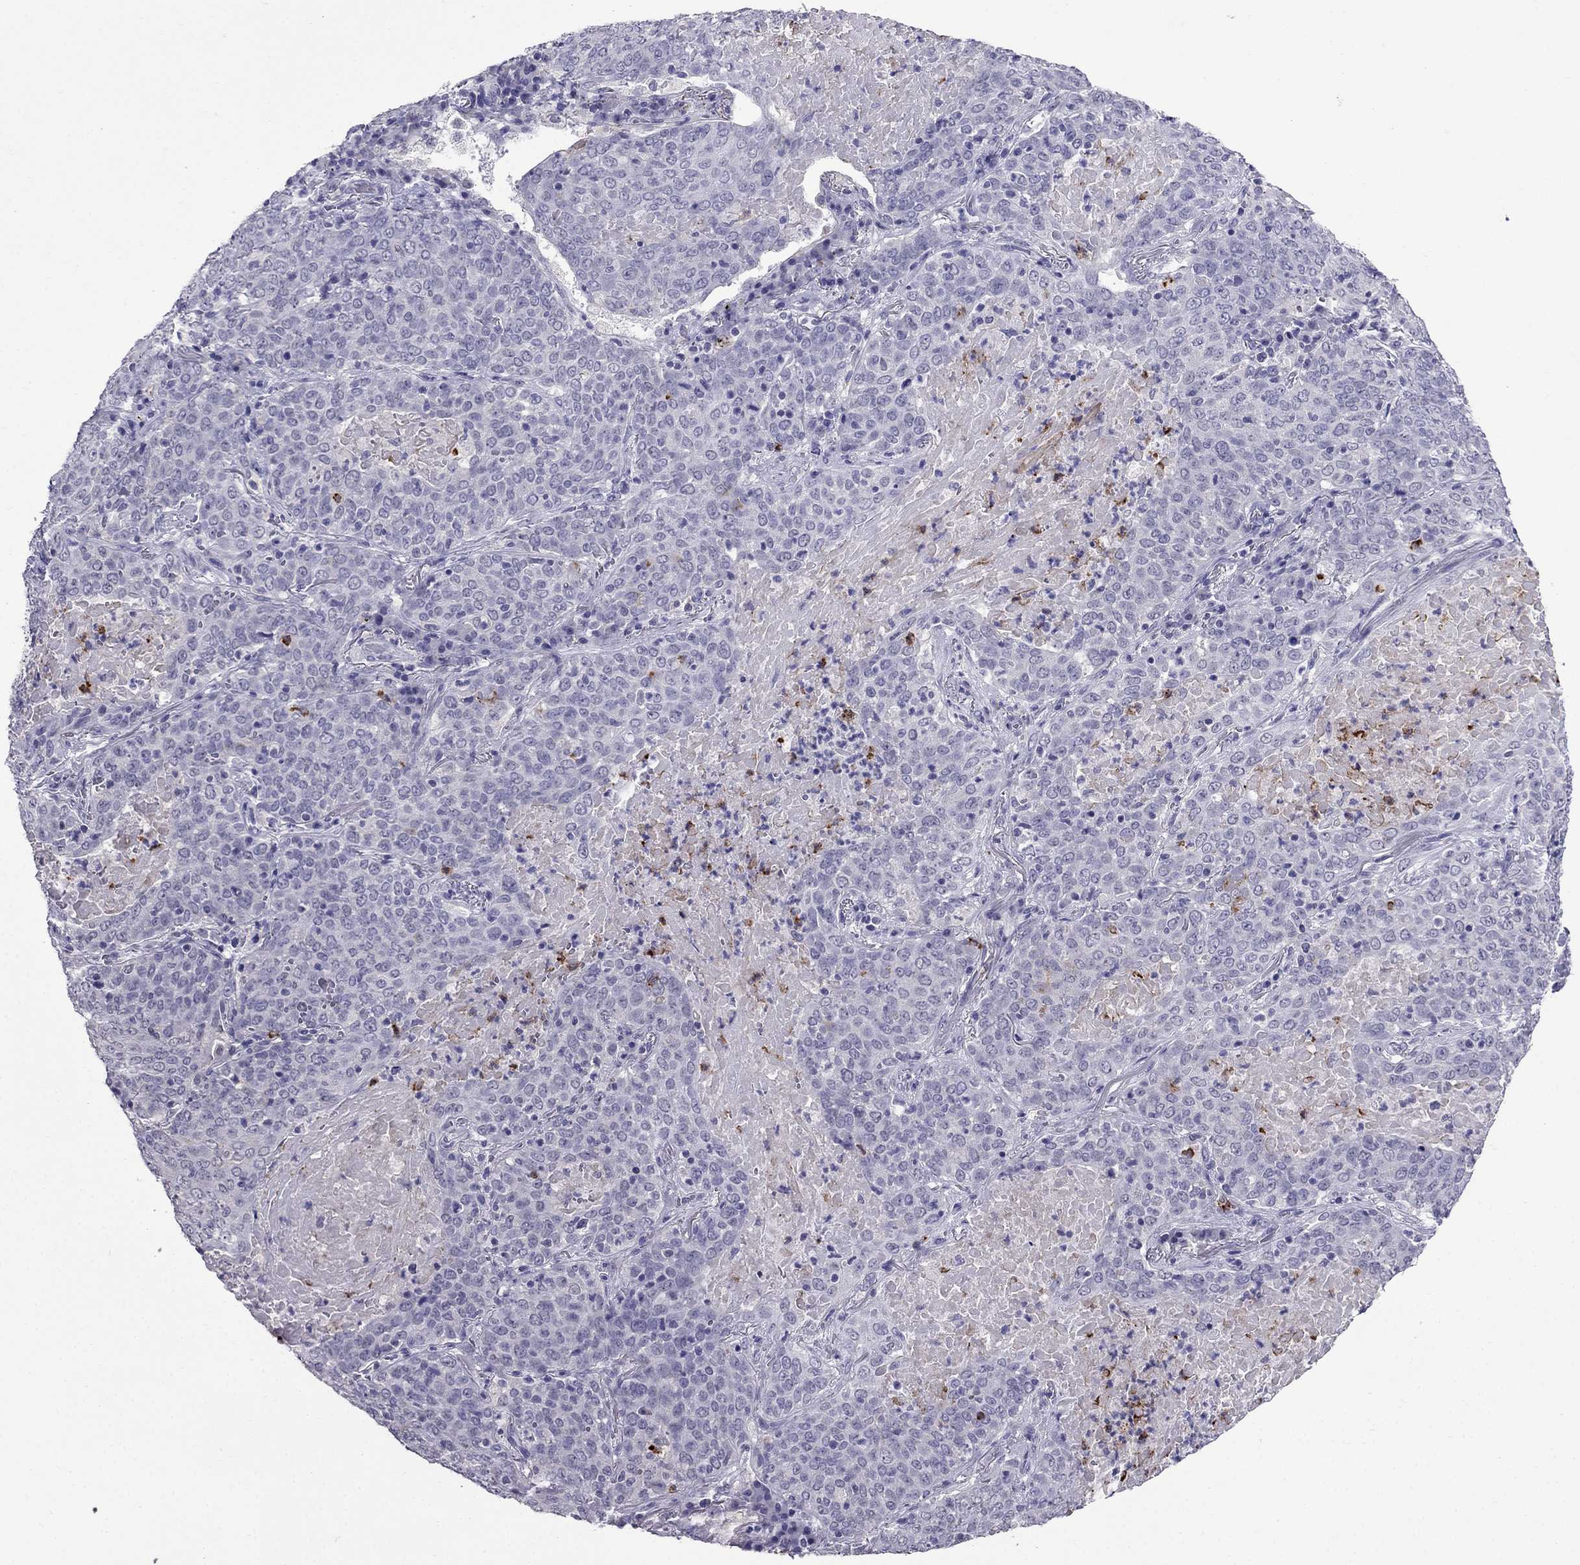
{"staining": {"intensity": "negative", "quantity": "none", "location": "none"}, "tissue": "lung cancer", "cell_type": "Tumor cells", "image_type": "cancer", "snomed": [{"axis": "morphology", "description": "Squamous cell carcinoma, NOS"}, {"axis": "topography", "description": "Lung"}], "caption": "The photomicrograph displays no significant staining in tumor cells of lung cancer.", "gene": "OLFM4", "patient": {"sex": "male", "age": 82}}